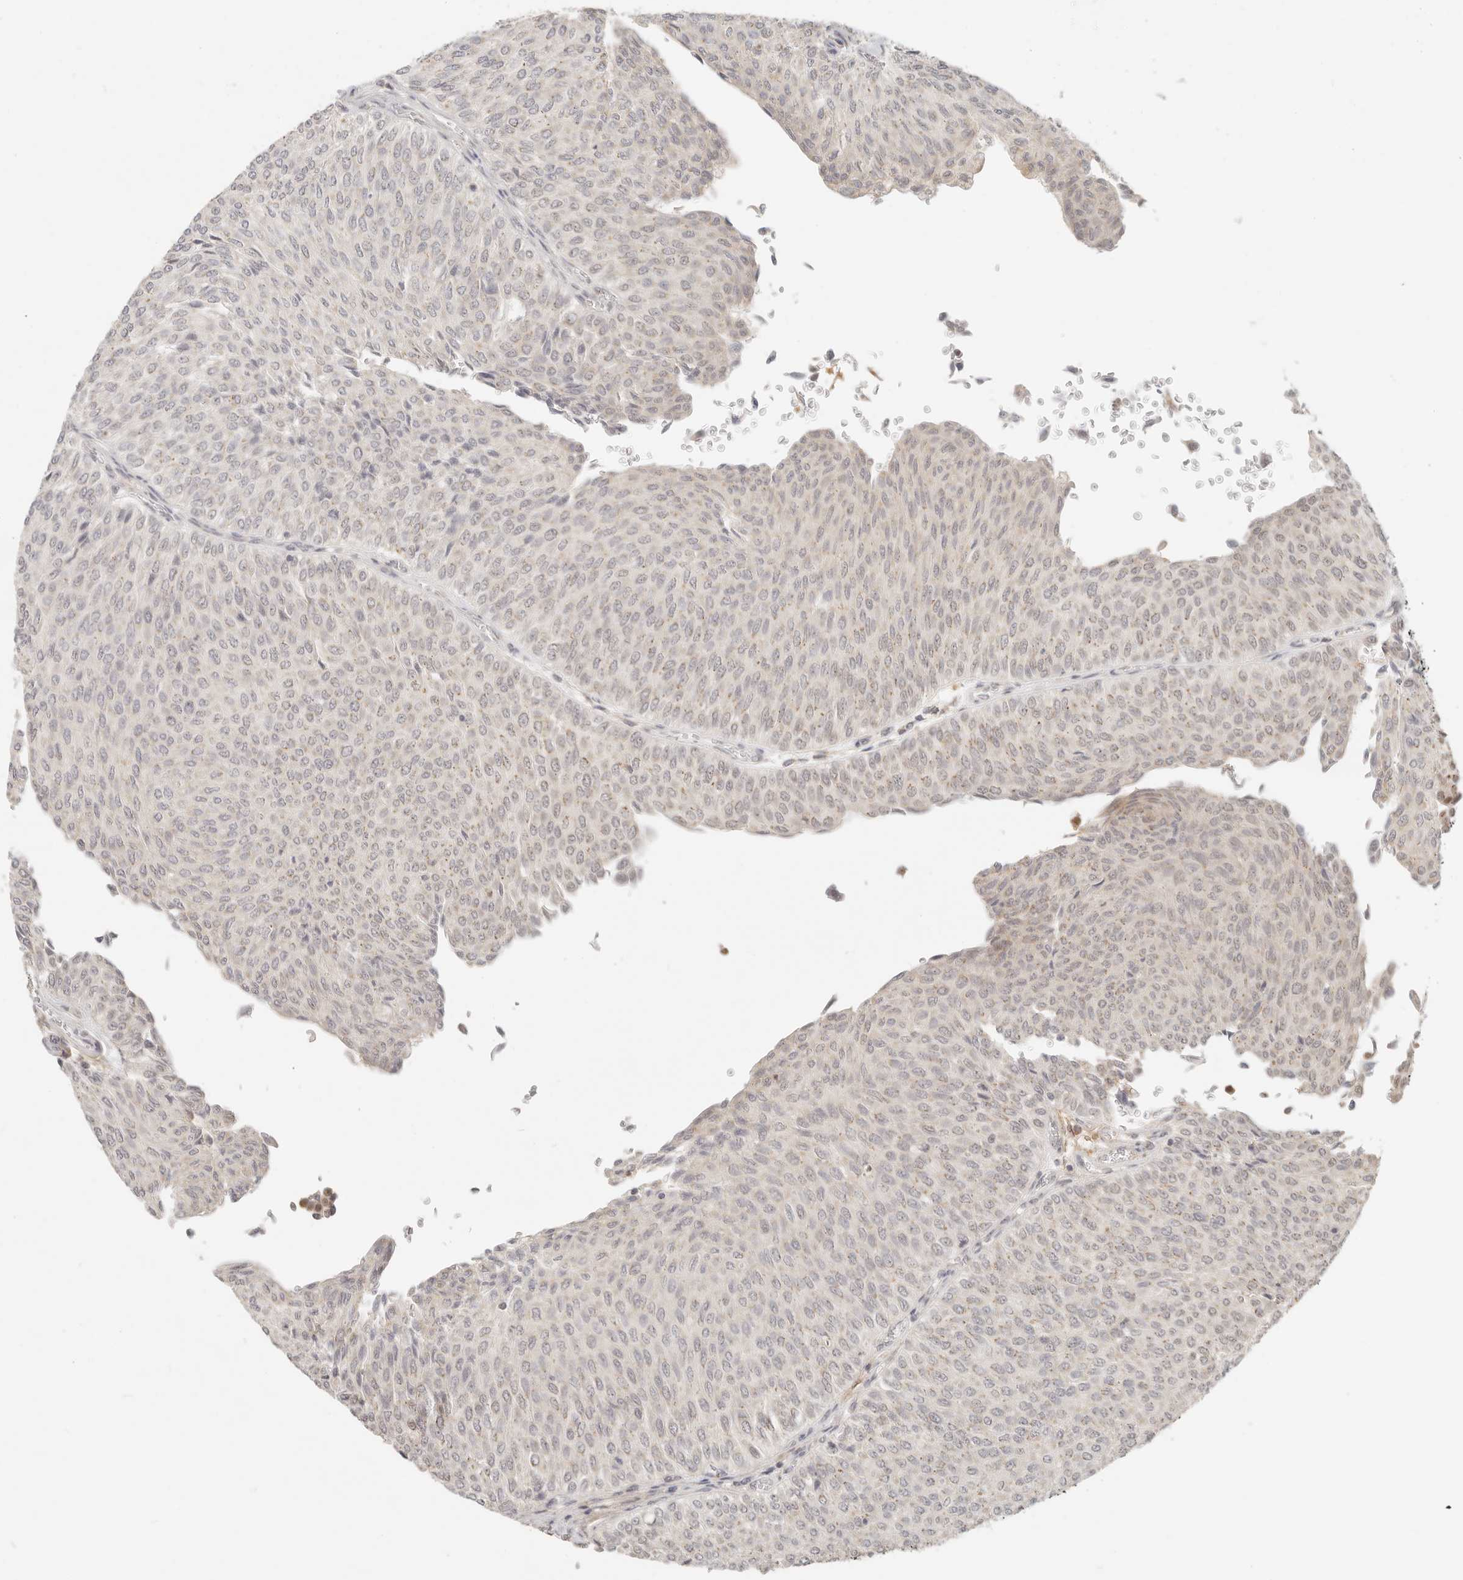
{"staining": {"intensity": "weak", "quantity": "<25%", "location": "nuclear"}, "tissue": "urothelial cancer", "cell_type": "Tumor cells", "image_type": "cancer", "snomed": [{"axis": "morphology", "description": "Urothelial carcinoma, Low grade"}, {"axis": "topography", "description": "Urinary bladder"}], "caption": "IHC histopathology image of neoplastic tissue: urothelial carcinoma (low-grade) stained with DAB (3,3'-diaminobenzidine) demonstrates no significant protein staining in tumor cells.", "gene": "INTS11", "patient": {"sex": "male", "age": 78}}